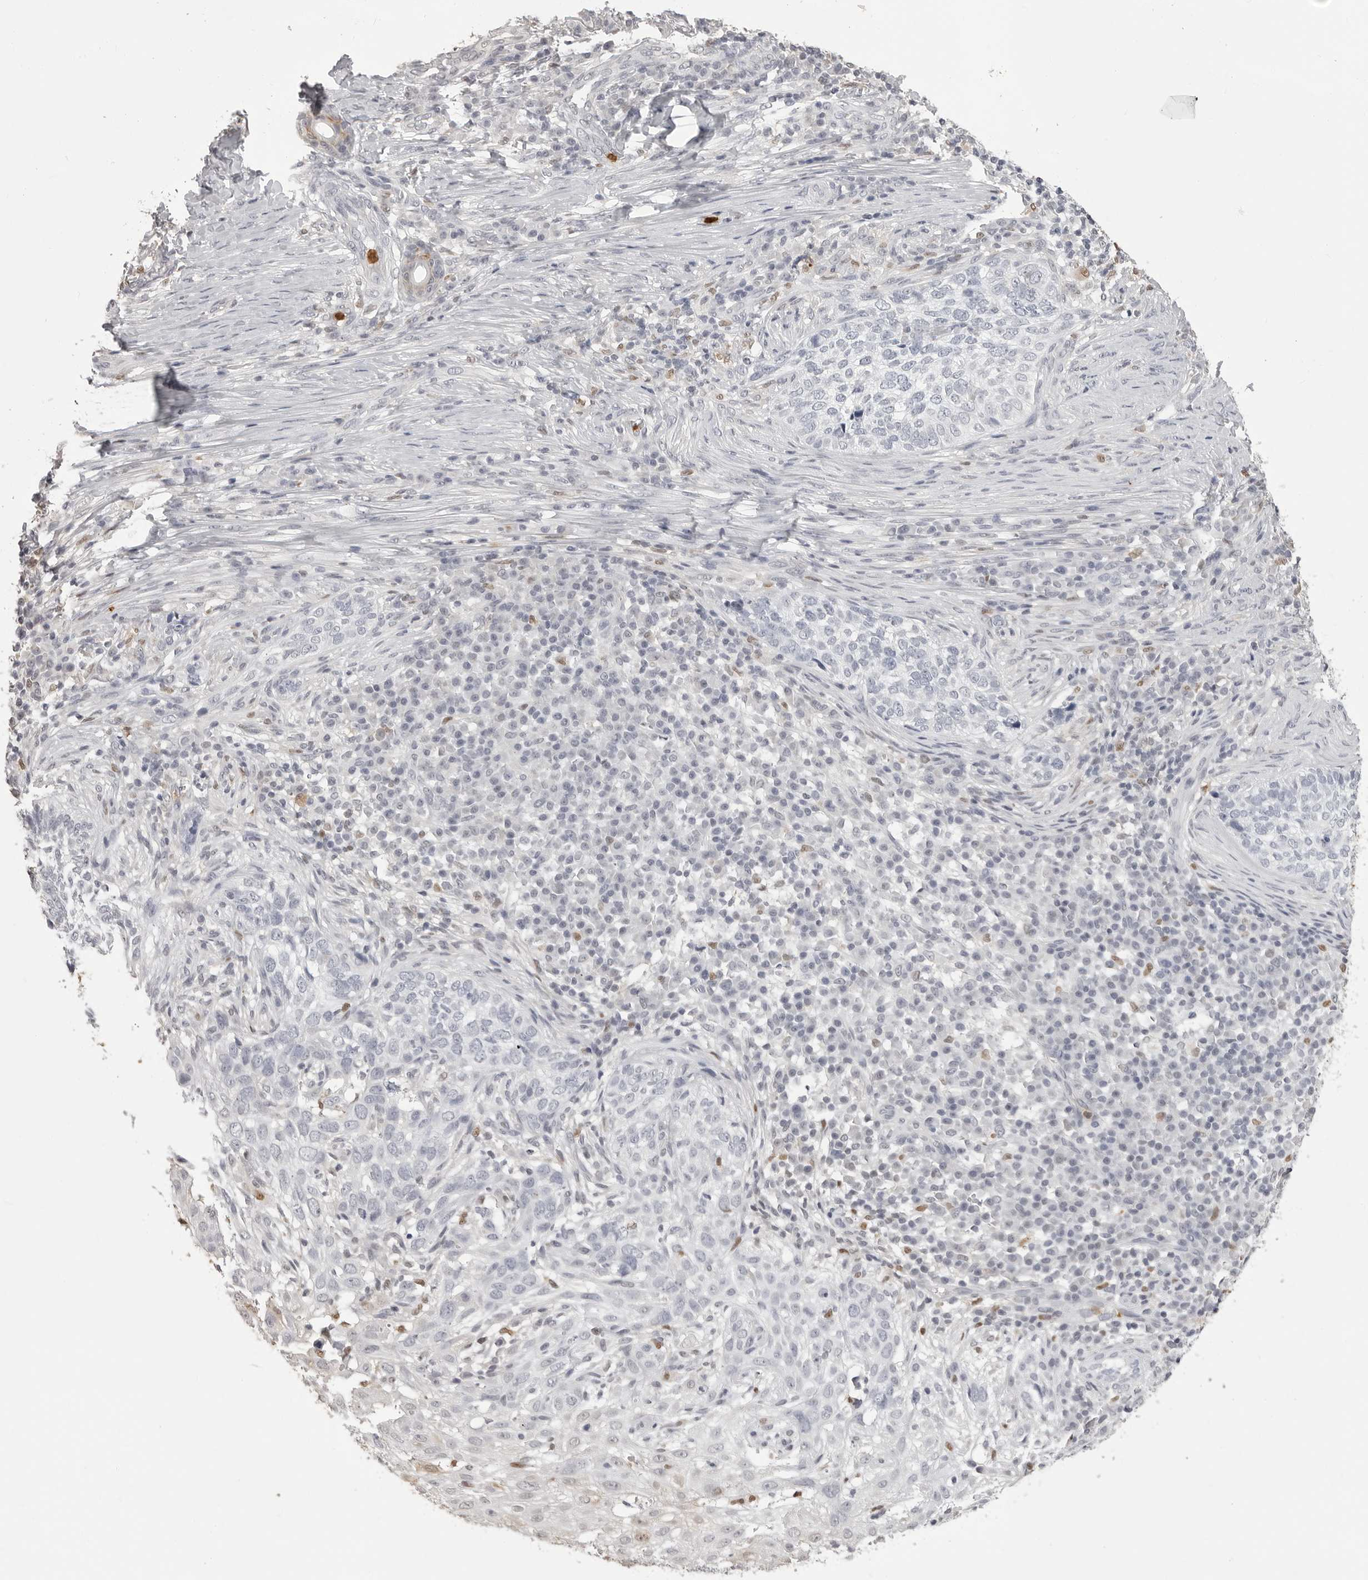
{"staining": {"intensity": "negative", "quantity": "none", "location": "none"}, "tissue": "skin cancer", "cell_type": "Tumor cells", "image_type": "cancer", "snomed": [{"axis": "morphology", "description": "Basal cell carcinoma"}, {"axis": "topography", "description": "Skin"}], "caption": "Histopathology image shows no protein expression in tumor cells of skin cancer (basal cell carcinoma) tissue.", "gene": "IL31", "patient": {"sex": "female", "age": 64}}